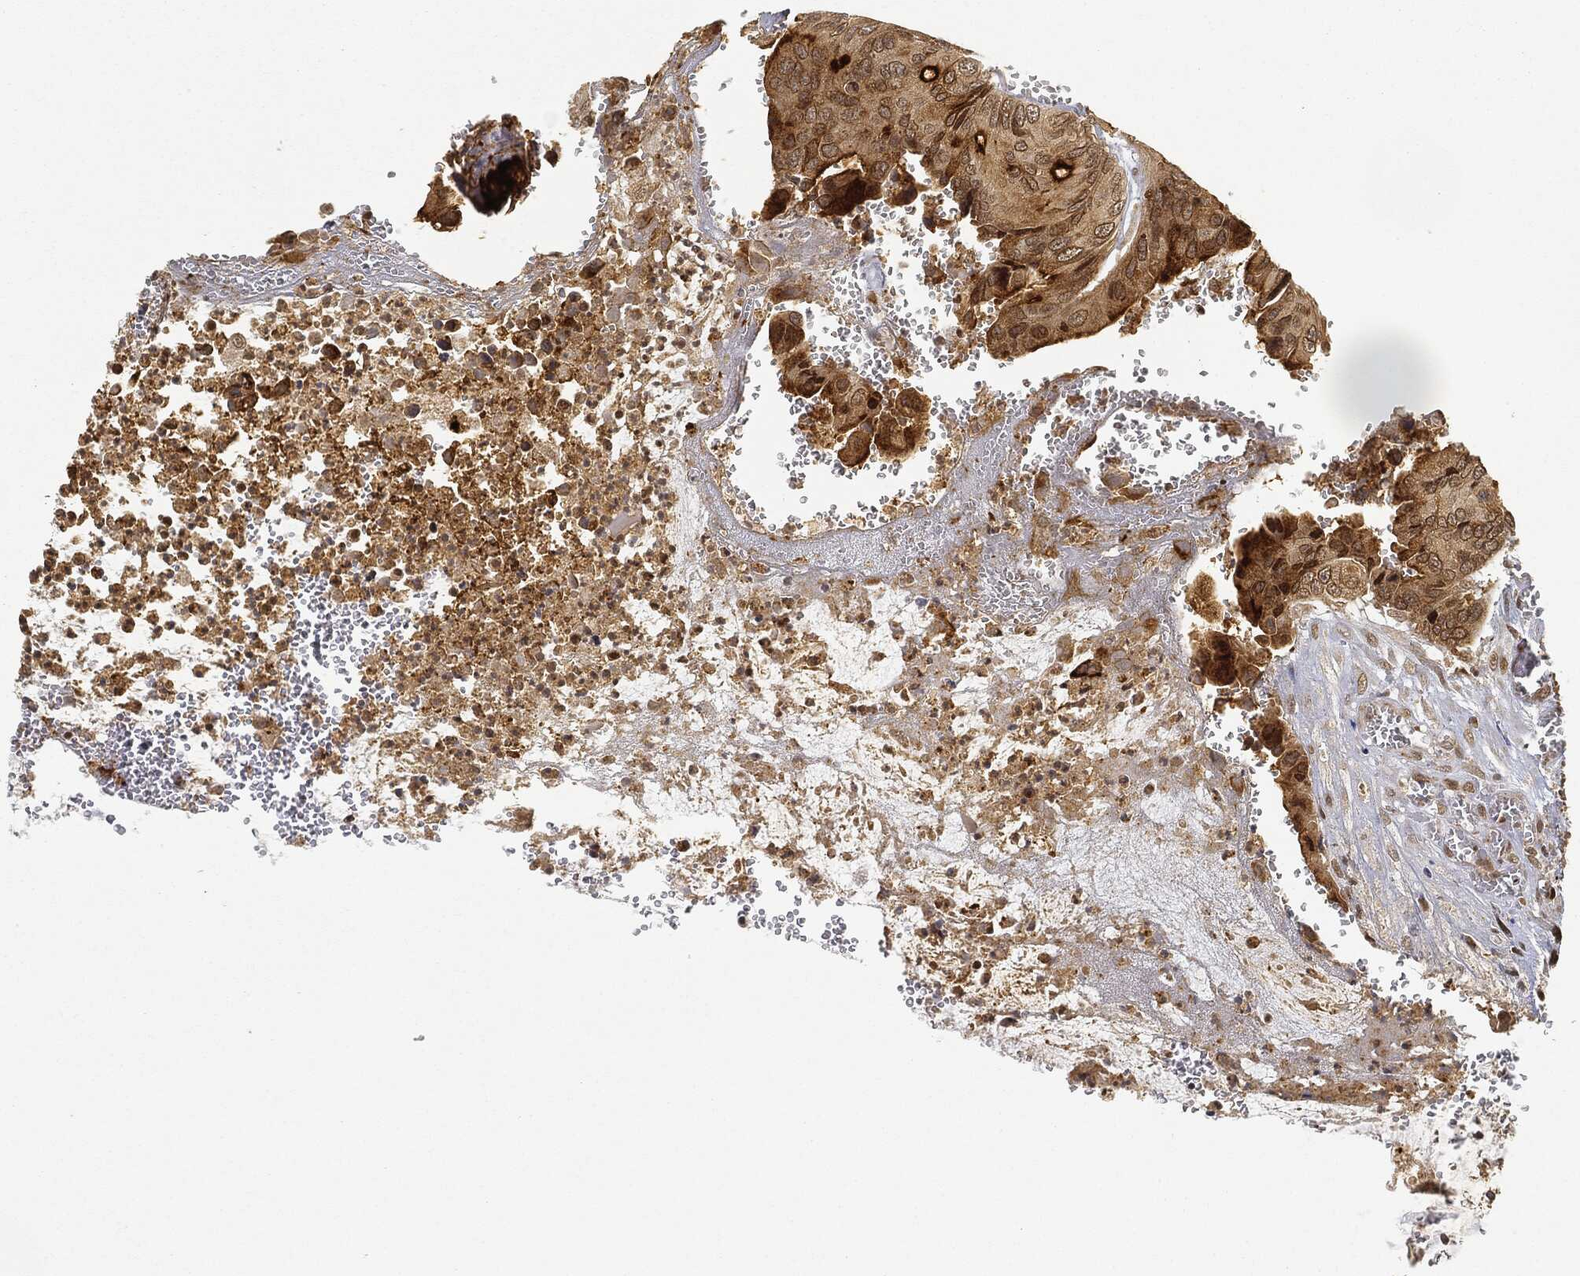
{"staining": {"intensity": "moderate", "quantity": ">75%", "location": "cytoplasmic/membranous,nuclear"}, "tissue": "colorectal cancer", "cell_type": "Tumor cells", "image_type": "cancer", "snomed": [{"axis": "morphology", "description": "Adenocarcinoma, NOS"}, {"axis": "topography", "description": "Colon"}], "caption": "Adenocarcinoma (colorectal) tissue shows moderate cytoplasmic/membranous and nuclear expression in approximately >75% of tumor cells, visualized by immunohistochemistry.", "gene": "CIB1", "patient": {"sex": "female", "age": 78}}